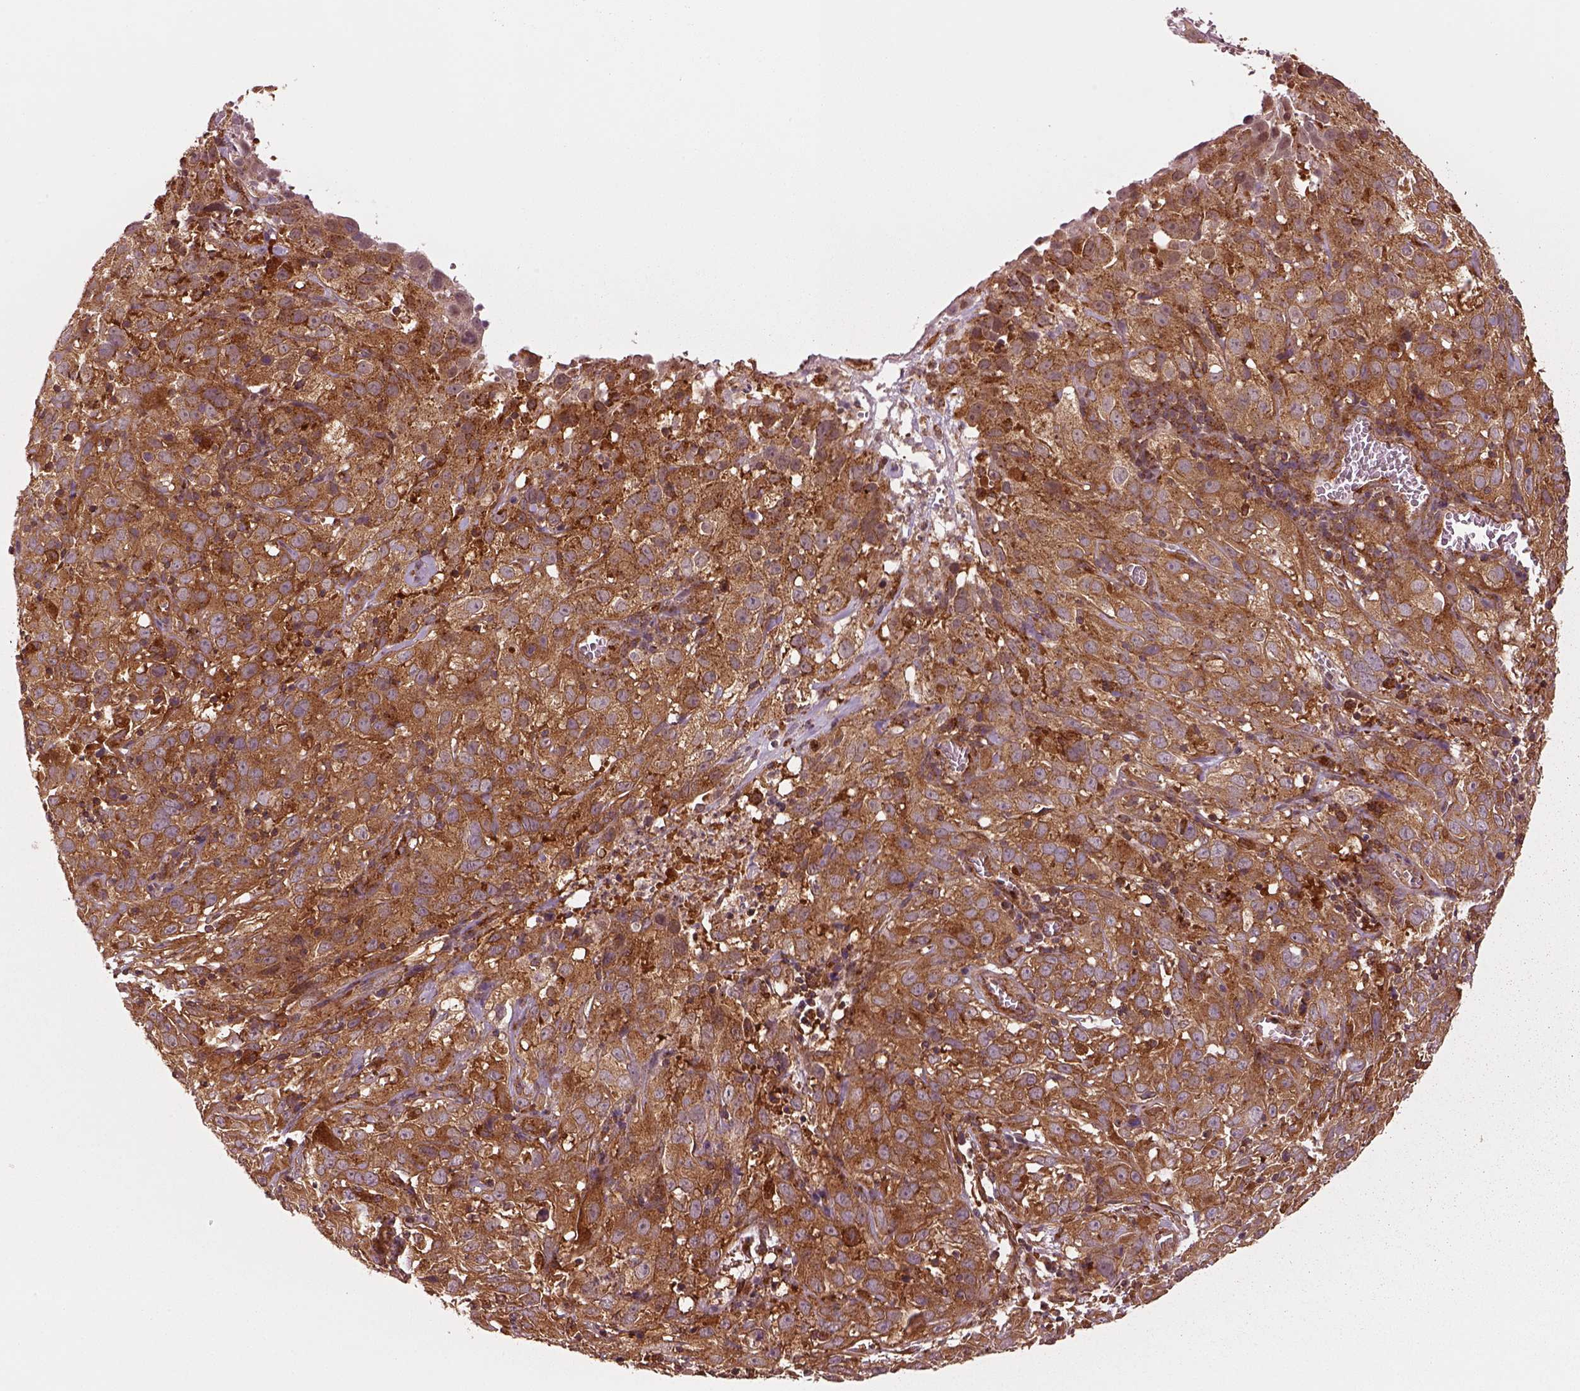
{"staining": {"intensity": "moderate", "quantity": "25%-75%", "location": "cytoplasmic/membranous"}, "tissue": "cervical cancer", "cell_type": "Tumor cells", "image_type": "cancer", "snomed": [{"axis": "morphology", "description": "Squamous cell carcinoma, NOS"}, {"axis": "topography", "description": "Cervix"}], "caption": "Tumor cells demonstrate medium levels of moderate cytoplasmic/membranous staining in approximately 25%-75% of cells in cervical squamous cell carcinoma.", "gene": "WASHC2A", "patient": {"sex": "female", "age": 32}}